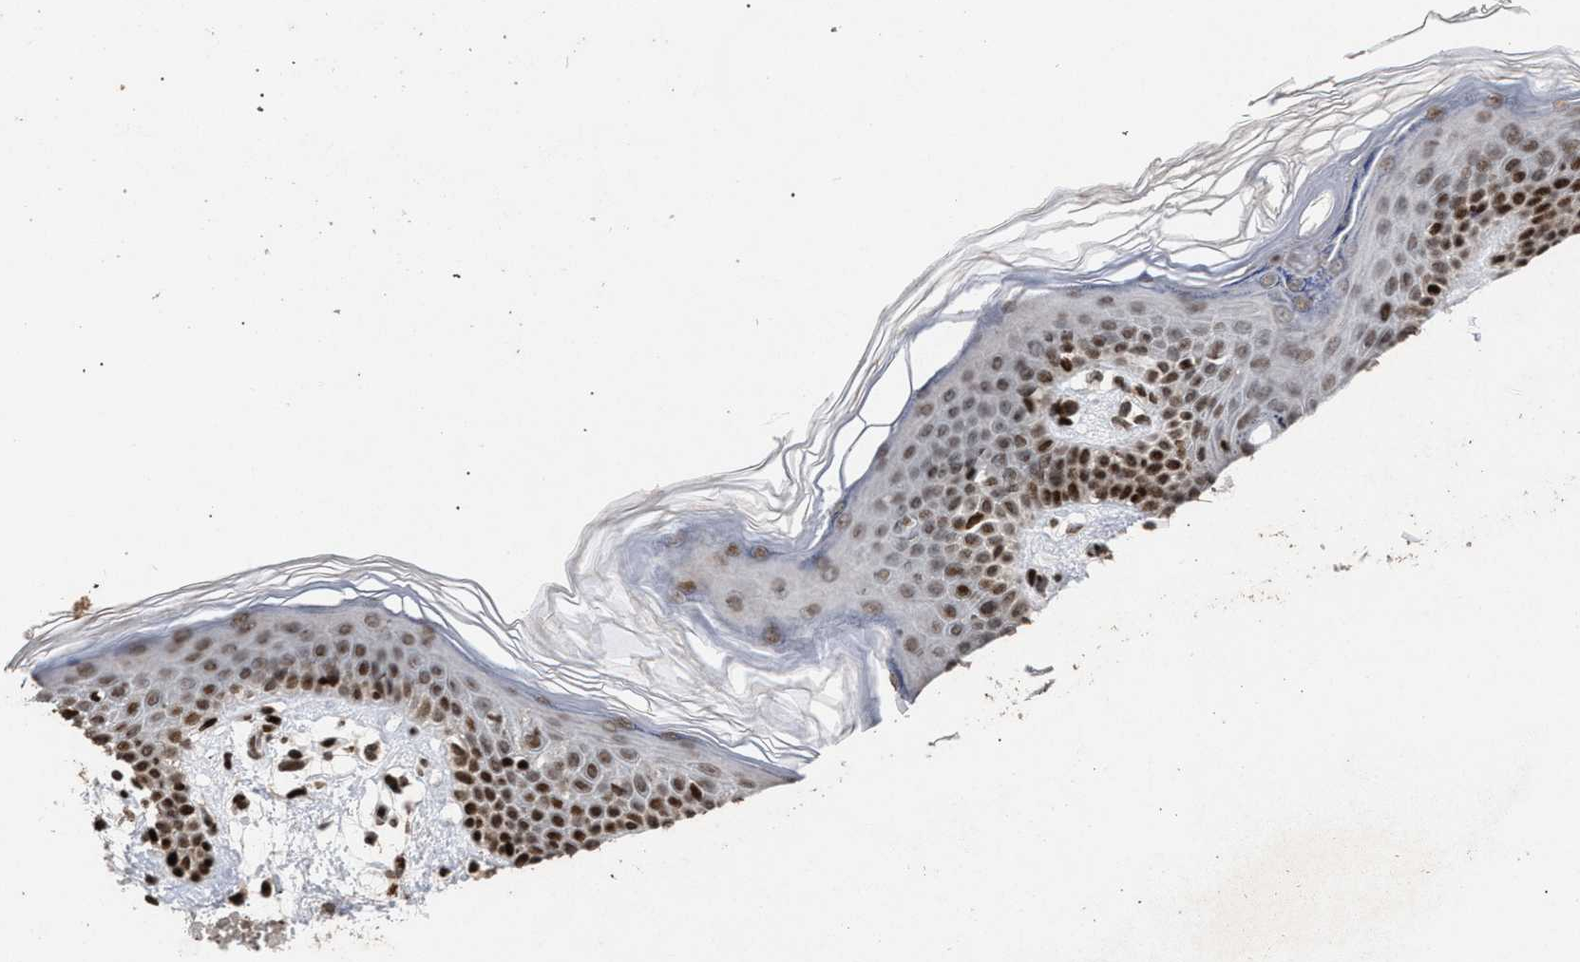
{"staining": {"intensity": "strong", "quantity": ">75%", "location": "nuclear"}, "tissue": "skin", "cell_type": "Fibroblasts", "image_type": "normal", "snomed": [{"axis": "morphology", "description": "Normal tissue, NOS"}, {"axis": "topography", "description": "Skin"}], "caption": "Brown immunohistochemical staining in benign skin shows strong nuclear expression in about >75% of fibroblasts.", "gene": "FOXD3", "patient": {"sex": "male", "age": 53}}